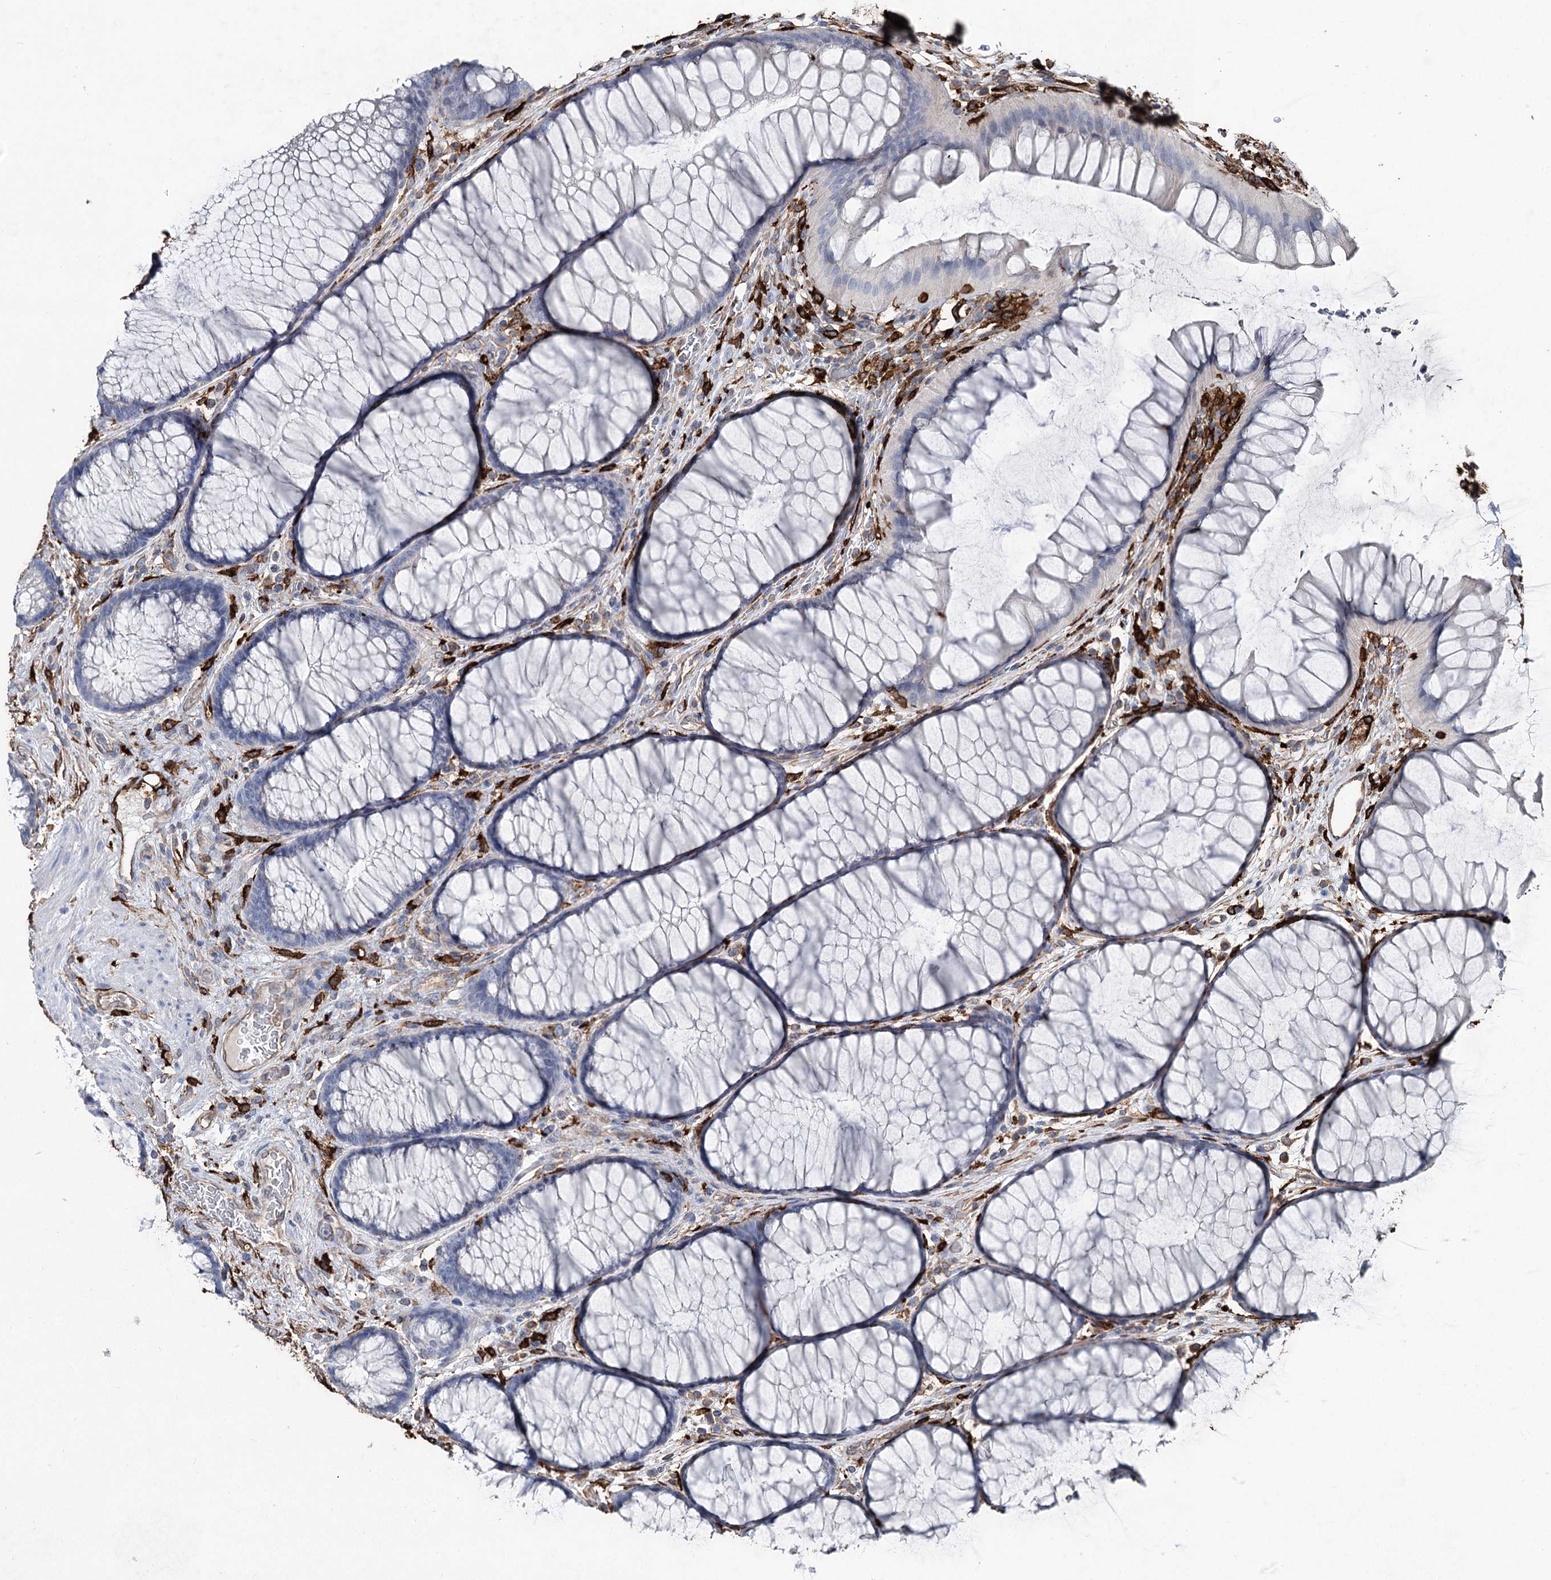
{"staining": {"intensity": "moderate", "quantity": ">75%", "location": "cytoplasmic/membranous"}, "tissue": "colon", "cell_type": "Endothelial cells", "image_type": "normal", "snomed": [{"axis": "morphology", "description": "Normal tissue, NOS"}, {"axis": "topography", "description": "Colon"}], "caption": "Endothelial cells demonstrate moderate cytoplasmic/membranous expression in about >75% of cells in normal colon. The protein of interest is shown in brown color, while the nuclei are stained blue.", "gene": "CLEC4M", "patient": {"sex": "female", "age": 82}}